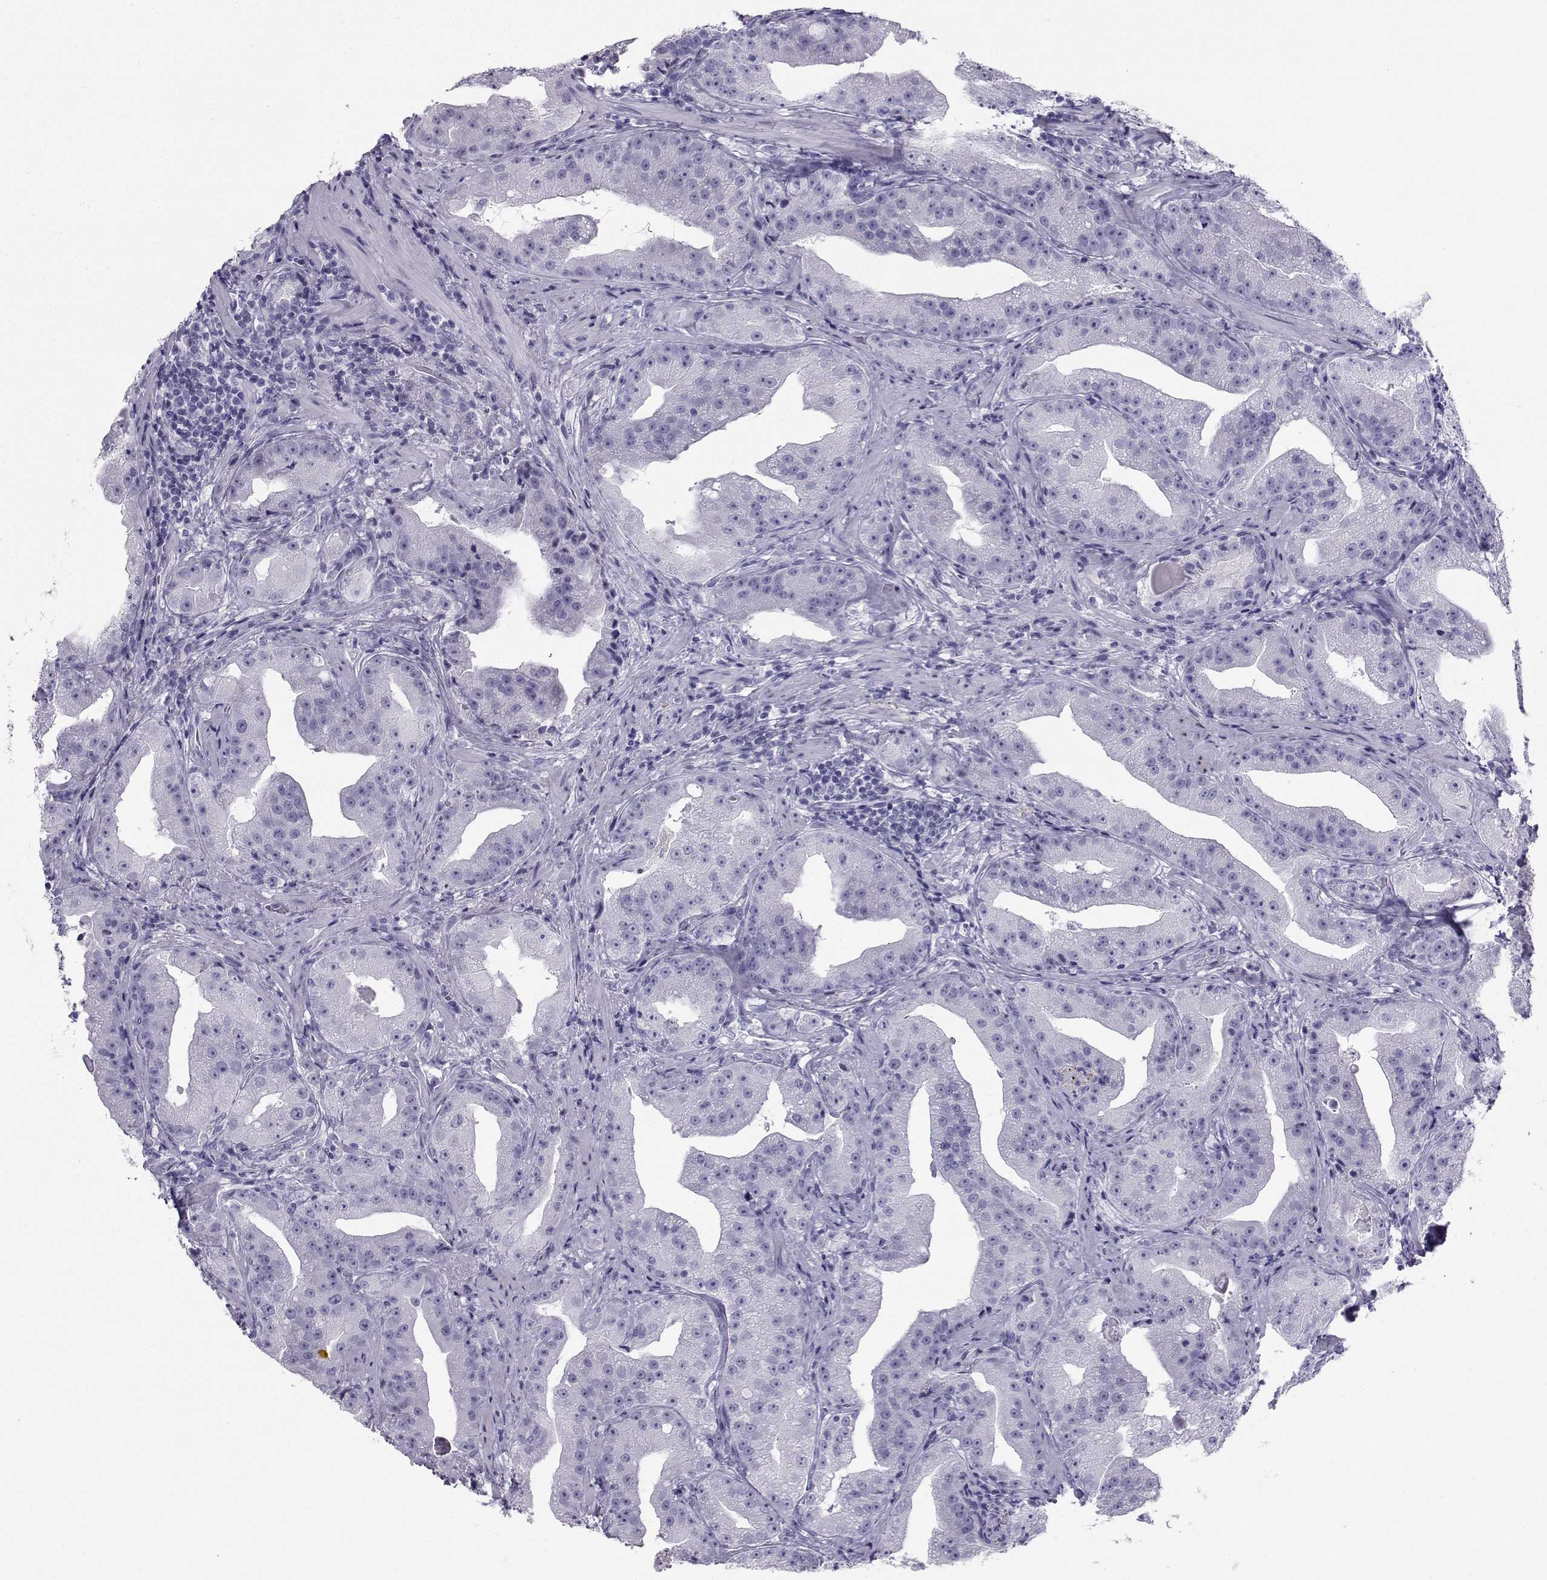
{"staining": {"intensity": "negative", "quantity": "none", "location": "none"}, "tissue": "prostate cancer", "cell_type": "Tumor cells", "image_type": "cancer", "snomed": [{"axis": "morphology", "description": "Adenocarcinoma, Low grade"}, {"axis": "topography", "description": "Prostate"}], "caption": "Tumor cells show no significant protein staining in prostate adenocarcinoma (low-grade).", "gene": "SST", "patient": {"sex": "male", "age": 62}}